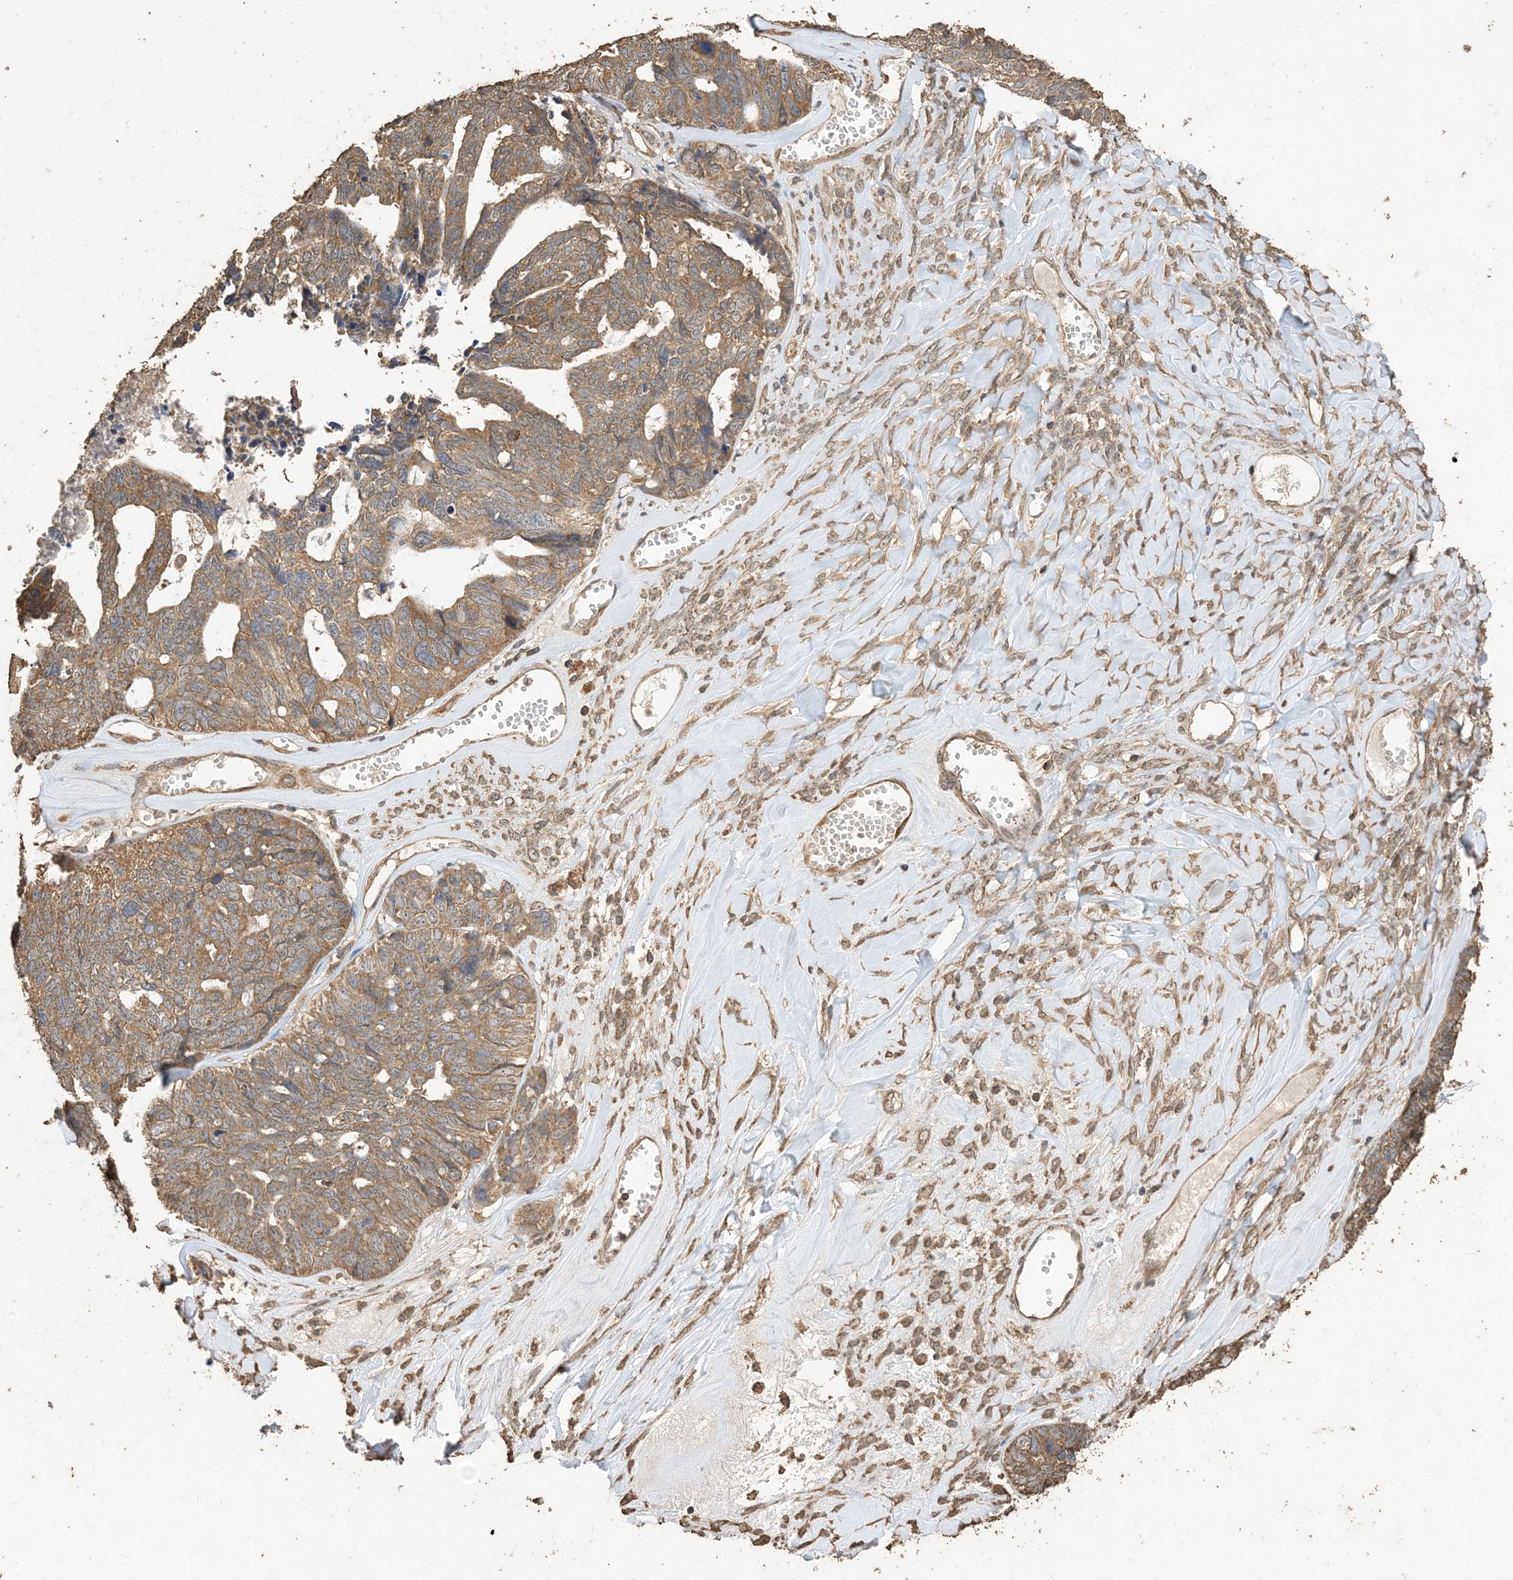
{"staining": {"intensity": "moderate", "quantity": ">75%", "location": "cytoplasmic/membranous"}, "tissue": "ovarian cancer", "cell_type": "Tumor cells", "image_type": "cancer", "snomed": [{"axis": "morphology", "description": "Cystadenocarcinoma, serous, NOS"}, {"axis": "topography", "description": "Ovary"}], "caption": "IHC staining of ovarian cancer (serous cystadenocarcinoma), which displays medium levels of moderate cytoplasmic/membranous positivity in about >75% of tumor cells indicating moderate cytoplasmic/membranous protein positivity. The staining was performed using DAB (brown) for protein detection and nuclei were counterstained in hematoxylin (blue).", "gene": "ZKSCAN5", "patient": {"sex": "female", "age": 79}}